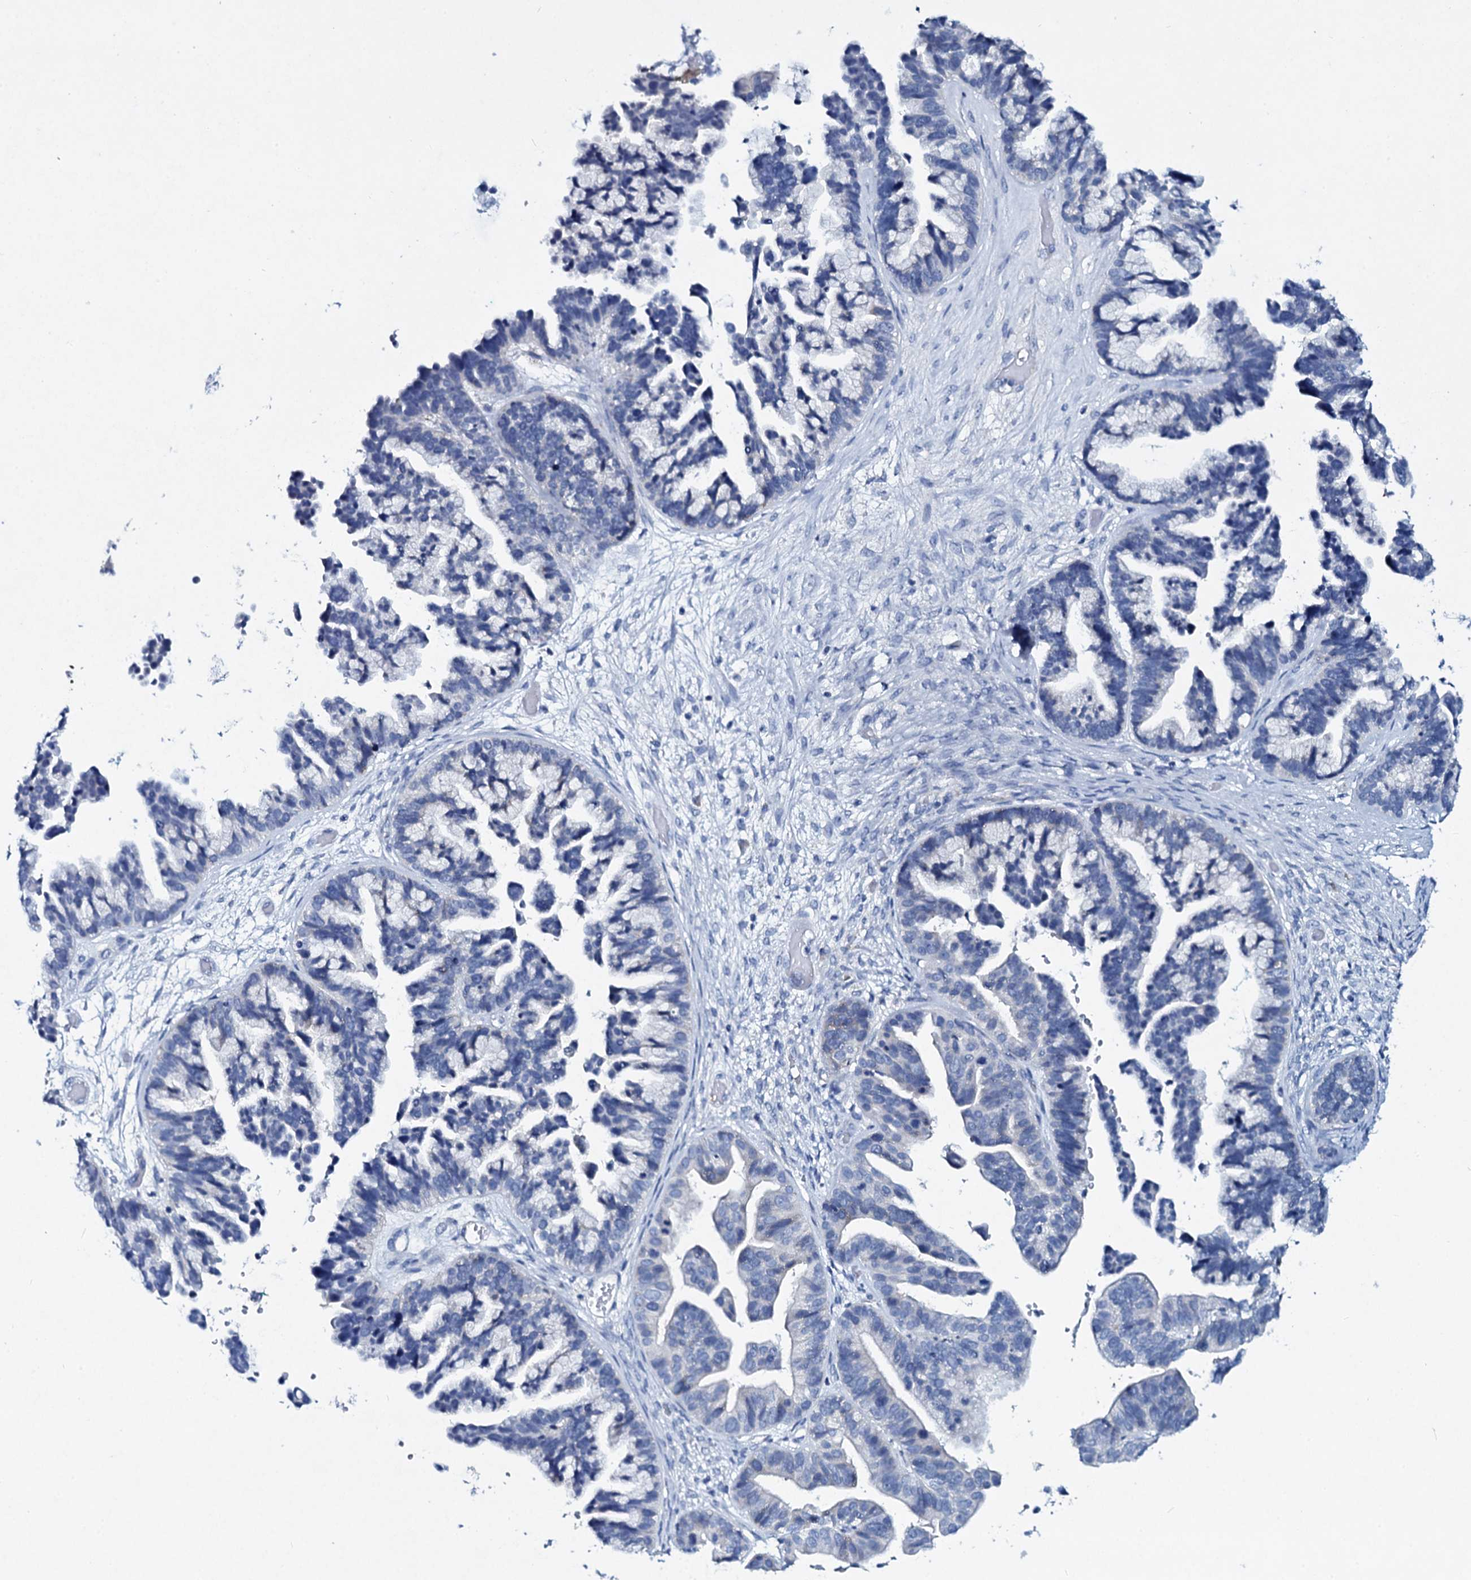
{"staining": {"intensity": "negative", "quantity": "none", "location": "none"}, "tissue": "ovarian cancer", "cell_type": "Tumor cells", "image_type": "cancer", "snomed": [{"axis": "morphology", "description": "Cystadenocarcinoma, serous, NOS"}, {"axis": "topography", "description": "Ovary"}], "caption": "This is an immunohistochemistry (IHC) histopathology image of ovarian cancer. There is no staining in tumor cells.", "gene": "TPGS2", "patient": {"sex": "female", "age": 56}}